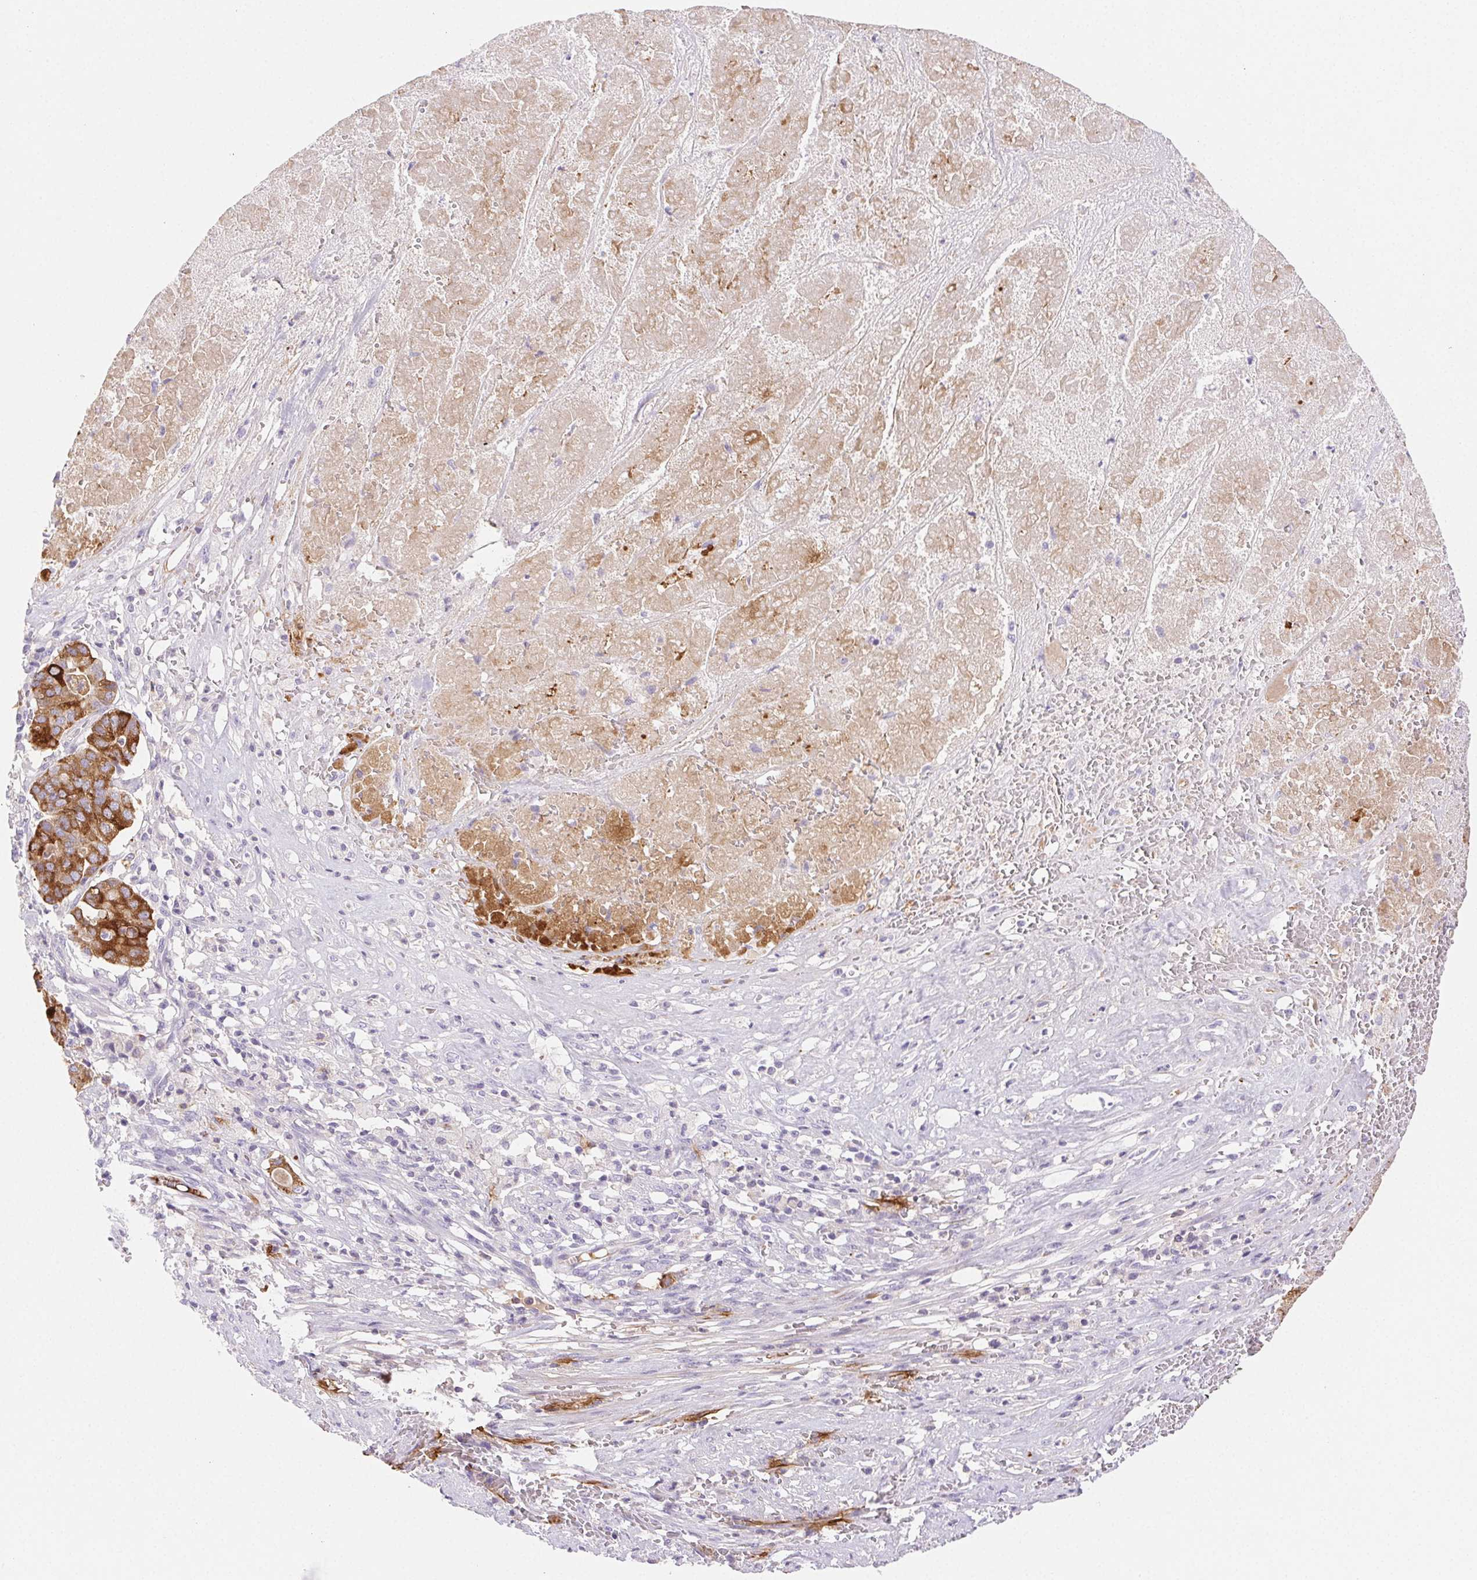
{"staining": {"intensity": "moderate", "quantity": ">75%", "location": "cytoplasmic/membranous"}, "tissue": "pancreatic cancer", "cell_type": "Tumor cells", "image_type": "cancer", "snomed": [{"axis": "morphology", "description": "Adenocarcinoma, NOS"}, {"axis": "topography", "description": "Pancreas"}], "caption": "Moderate cytoplasmic/membranous protein expression is present in approximately >75% of tumor cells in pancreatic cancer (adenocarcinoma).", "gene": "FGA", "patient": {"sex": "male", "age": 50}}